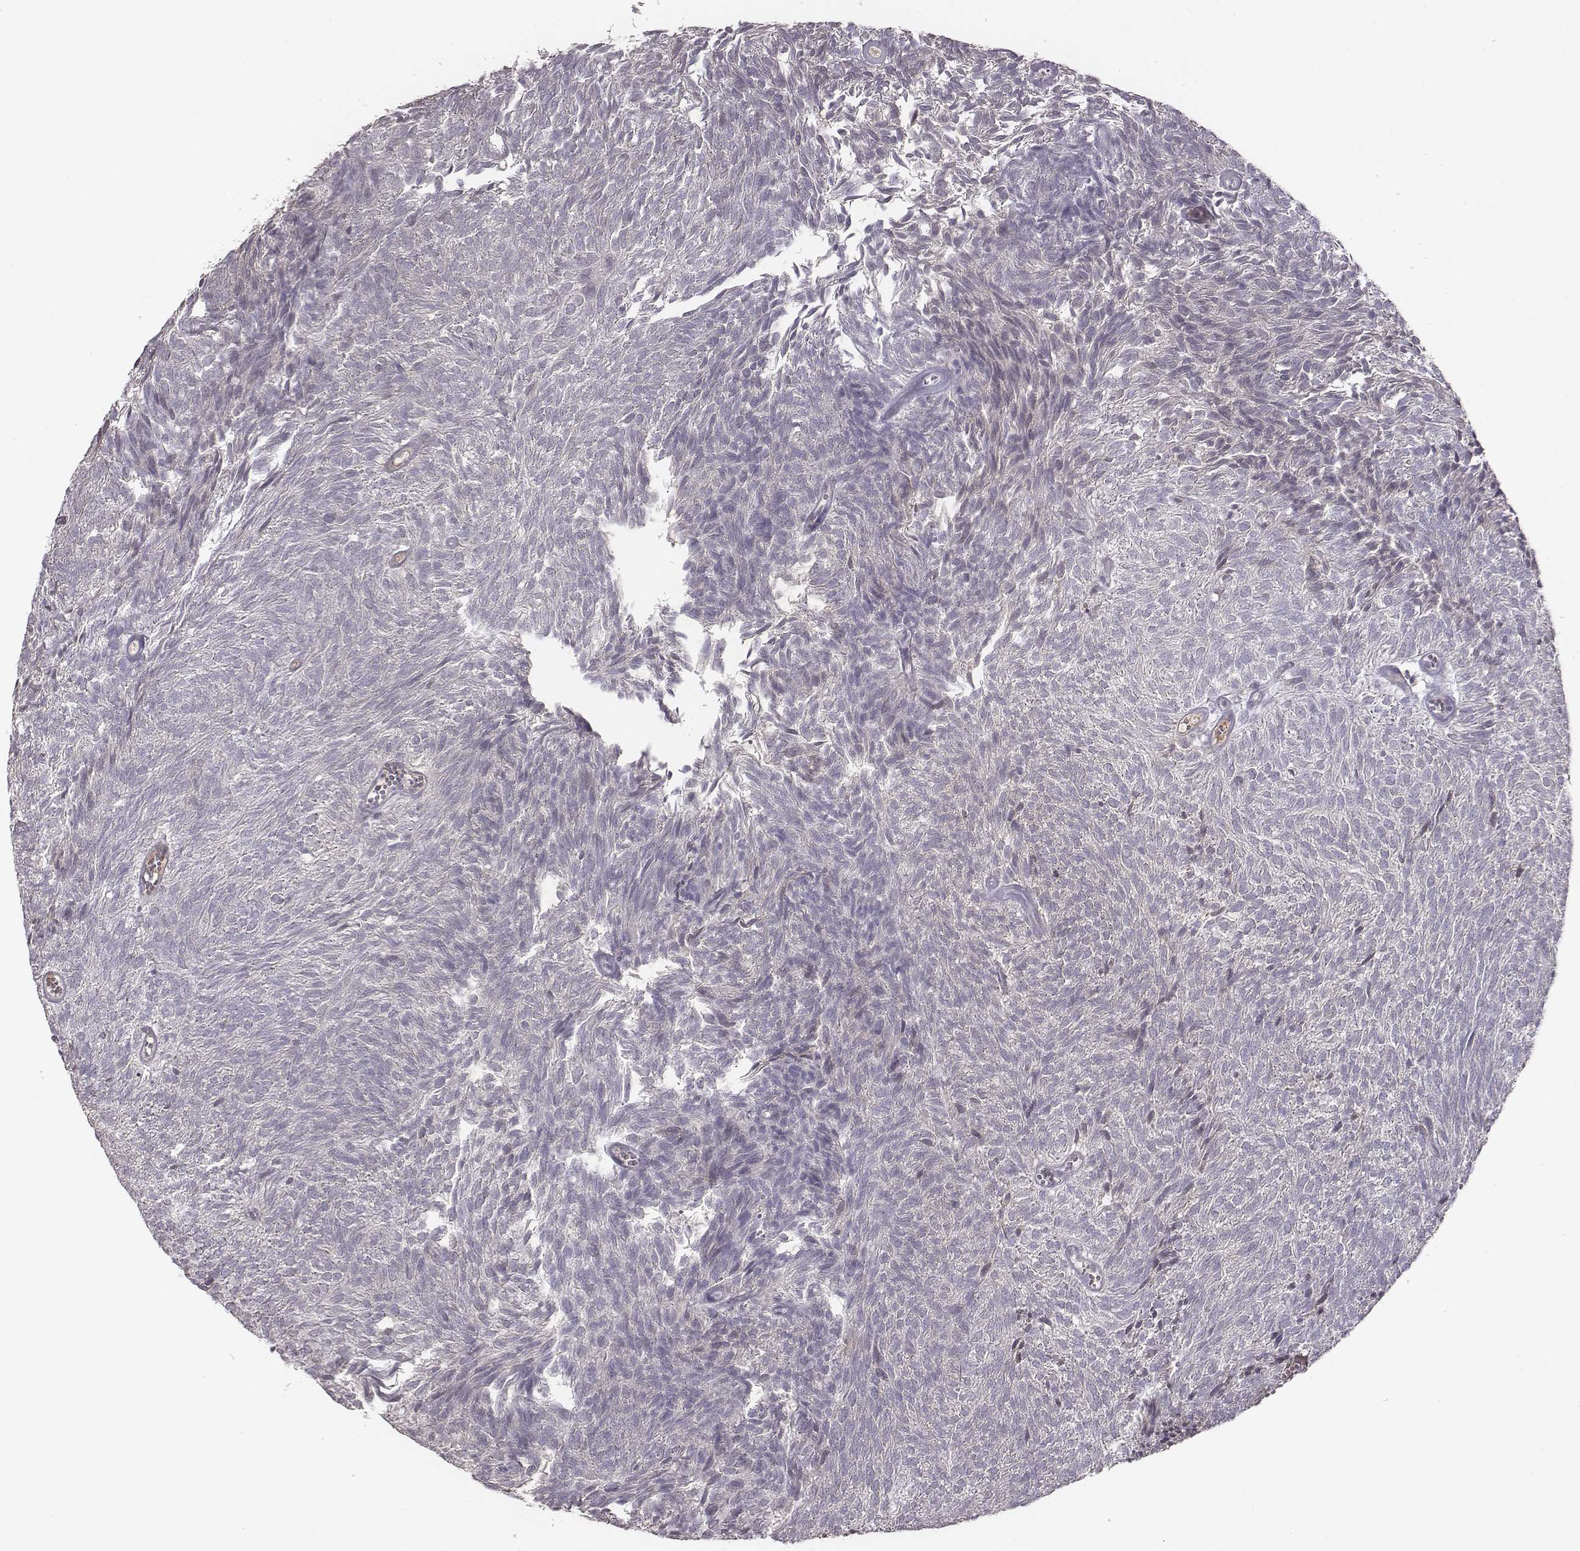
{"staining": {"intensity": "negative", "quantity": "none", "location": "none"}, "tissue": "urothelial cancer", "cell_type": "Tumor cells", "image_type": "cancer", "snomed": [{"axis": "morphology", "description": "Urothelial carcinoma, Low grade"}, {"axis": "topography", "description": "Urinary bladder"}], "caption": "A photomicrograph of urothelial cancer stained for a protein displays no brown staining in tumor cells.", "gene": "SLC22A6", "patient": {"sex": "male", "age": 77}}